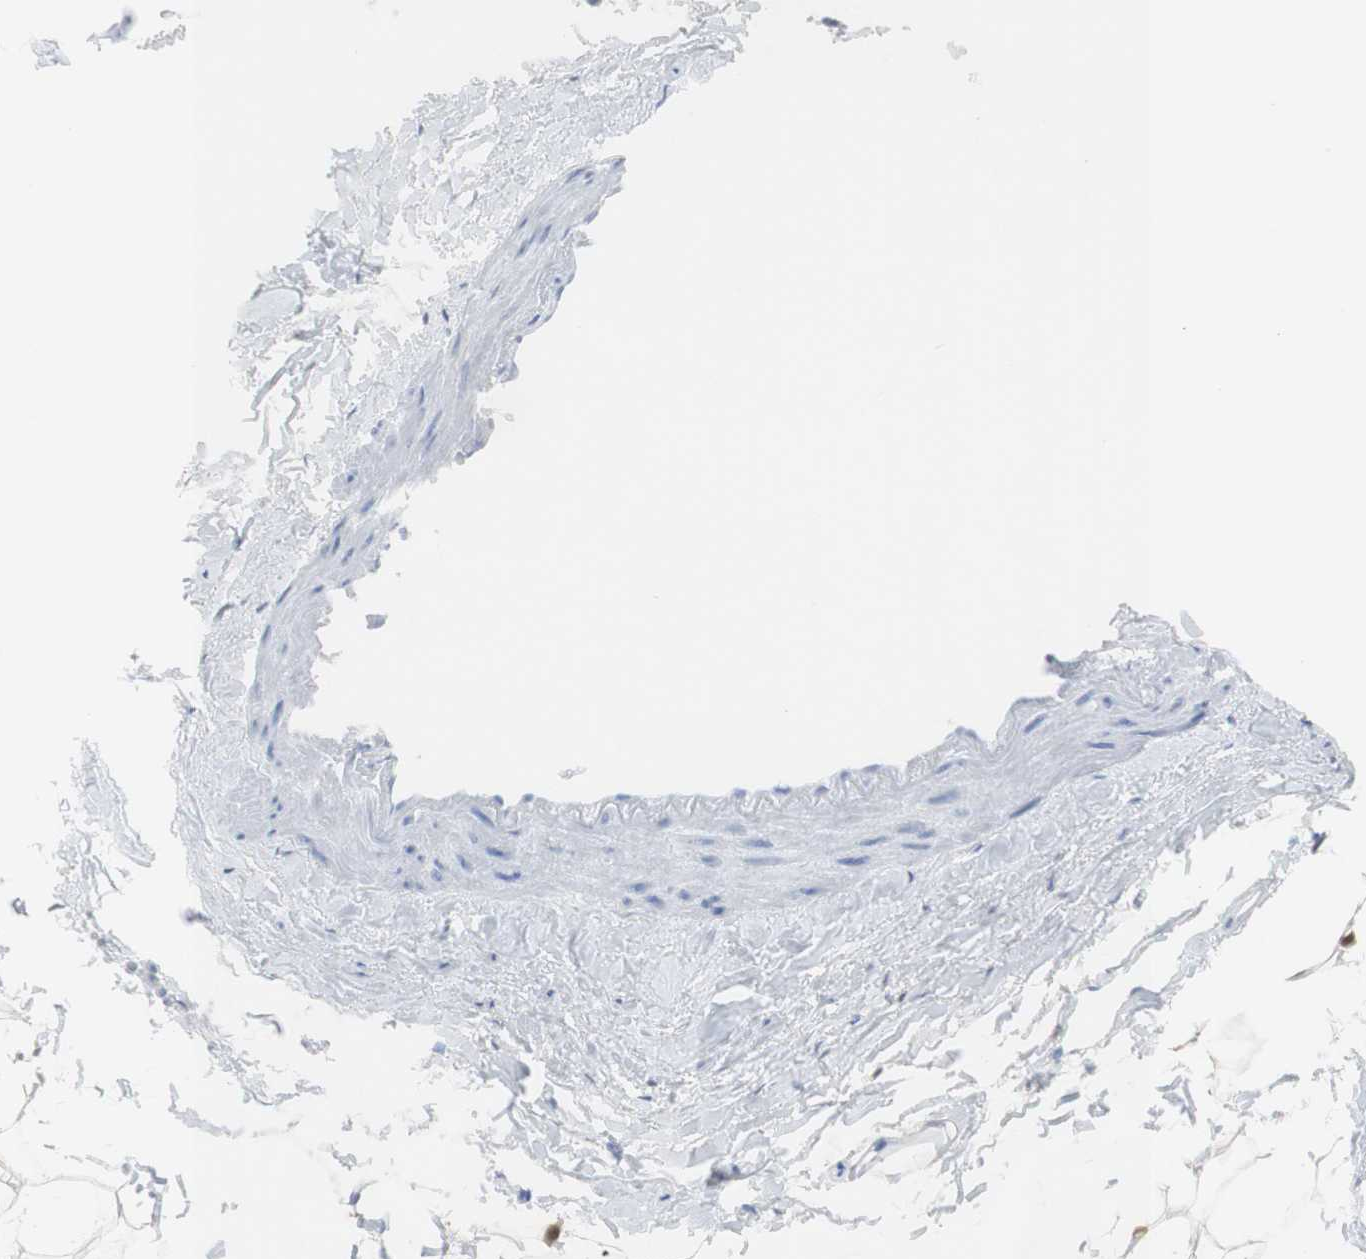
{"staining": {"intensity": "moderate", "quantity": "25%-75%", "location": "cytoplasmic/membranous"}, "tissue": "adipose tissue", "cell_type": "Adipocytes", "image_type": "normal", "snomed": [{"axis": "morphology", "description": "Normal tissue, NOS"}, {"axis": "topography", "description": "Adipose tissue"}, {"axis": "topography", "description": "Peripheral nerve tissue"}], "caption": "Brown immunohistochemical staining in unremarkable human adipose tissue demonstrates moderate cytoplasmic/membranous positivity in approximately 25%-75% of adipocytes. Ihc stains the protein of interest in brown and the nuclei are stained blue.", "gene": "SELENBP1", "patient": {"sex": "male", "age": 52}}